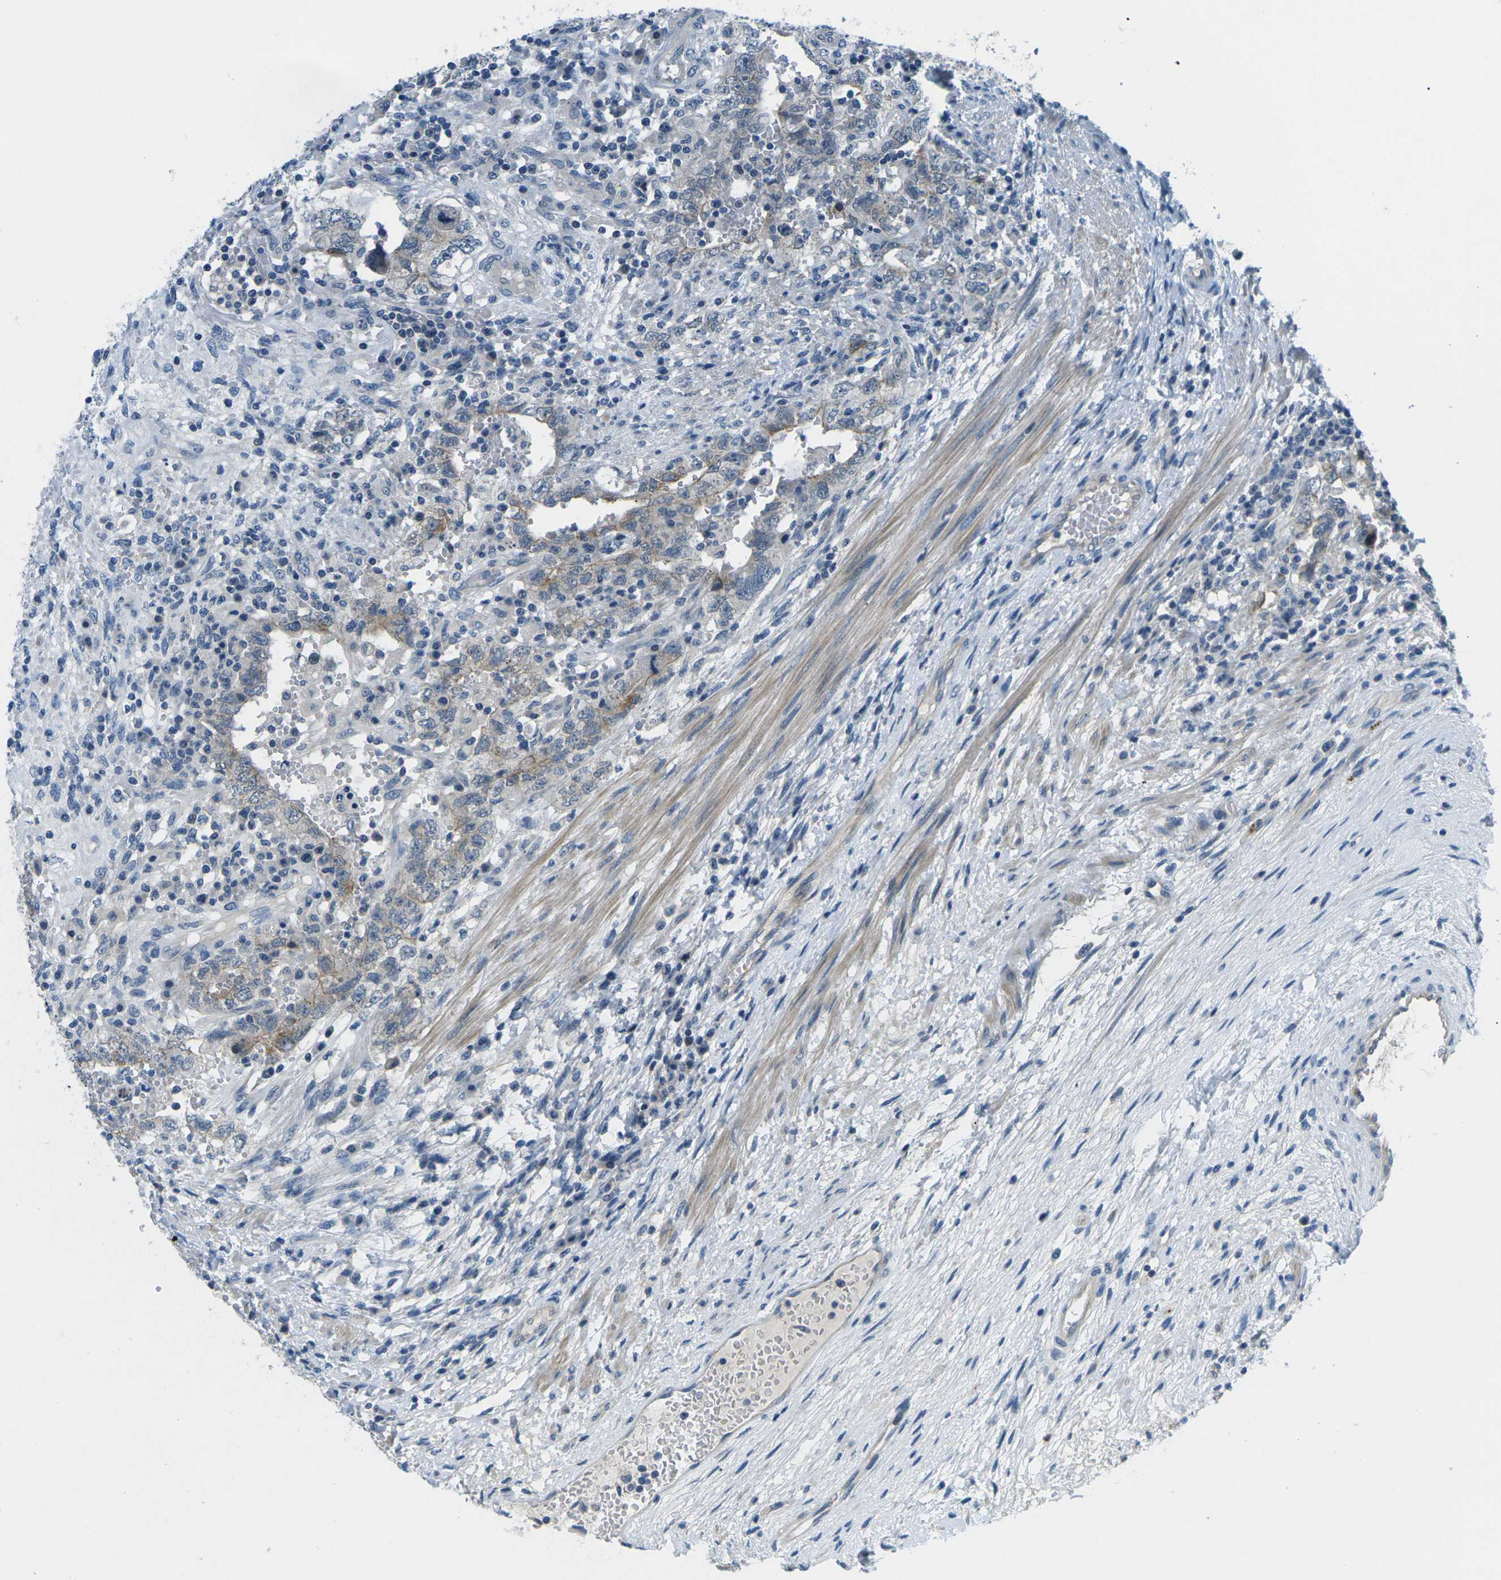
{"staining": {"intensity": "weak", "quantity": "25%-75%", "location": "cytoplasmic/membranous"}, "tissue": "testis cancer", "cell_type": "Tumor cells", "image_type": "cancer", "snomed": [{"axis": "morphology", "description": "Carcinoma, Embryonal, NOS"}, {"axis": "topography", "description": "Testis"}], "caption": "This histopathology image reveals IHC staining of testis cancer (embryonal carcinoma), with low weak cytoplasmic/membranous staining in about 25%-75% of tumor cells.", "gene": "CTNND1", "patient": {"sex": "male", "age": 26}}